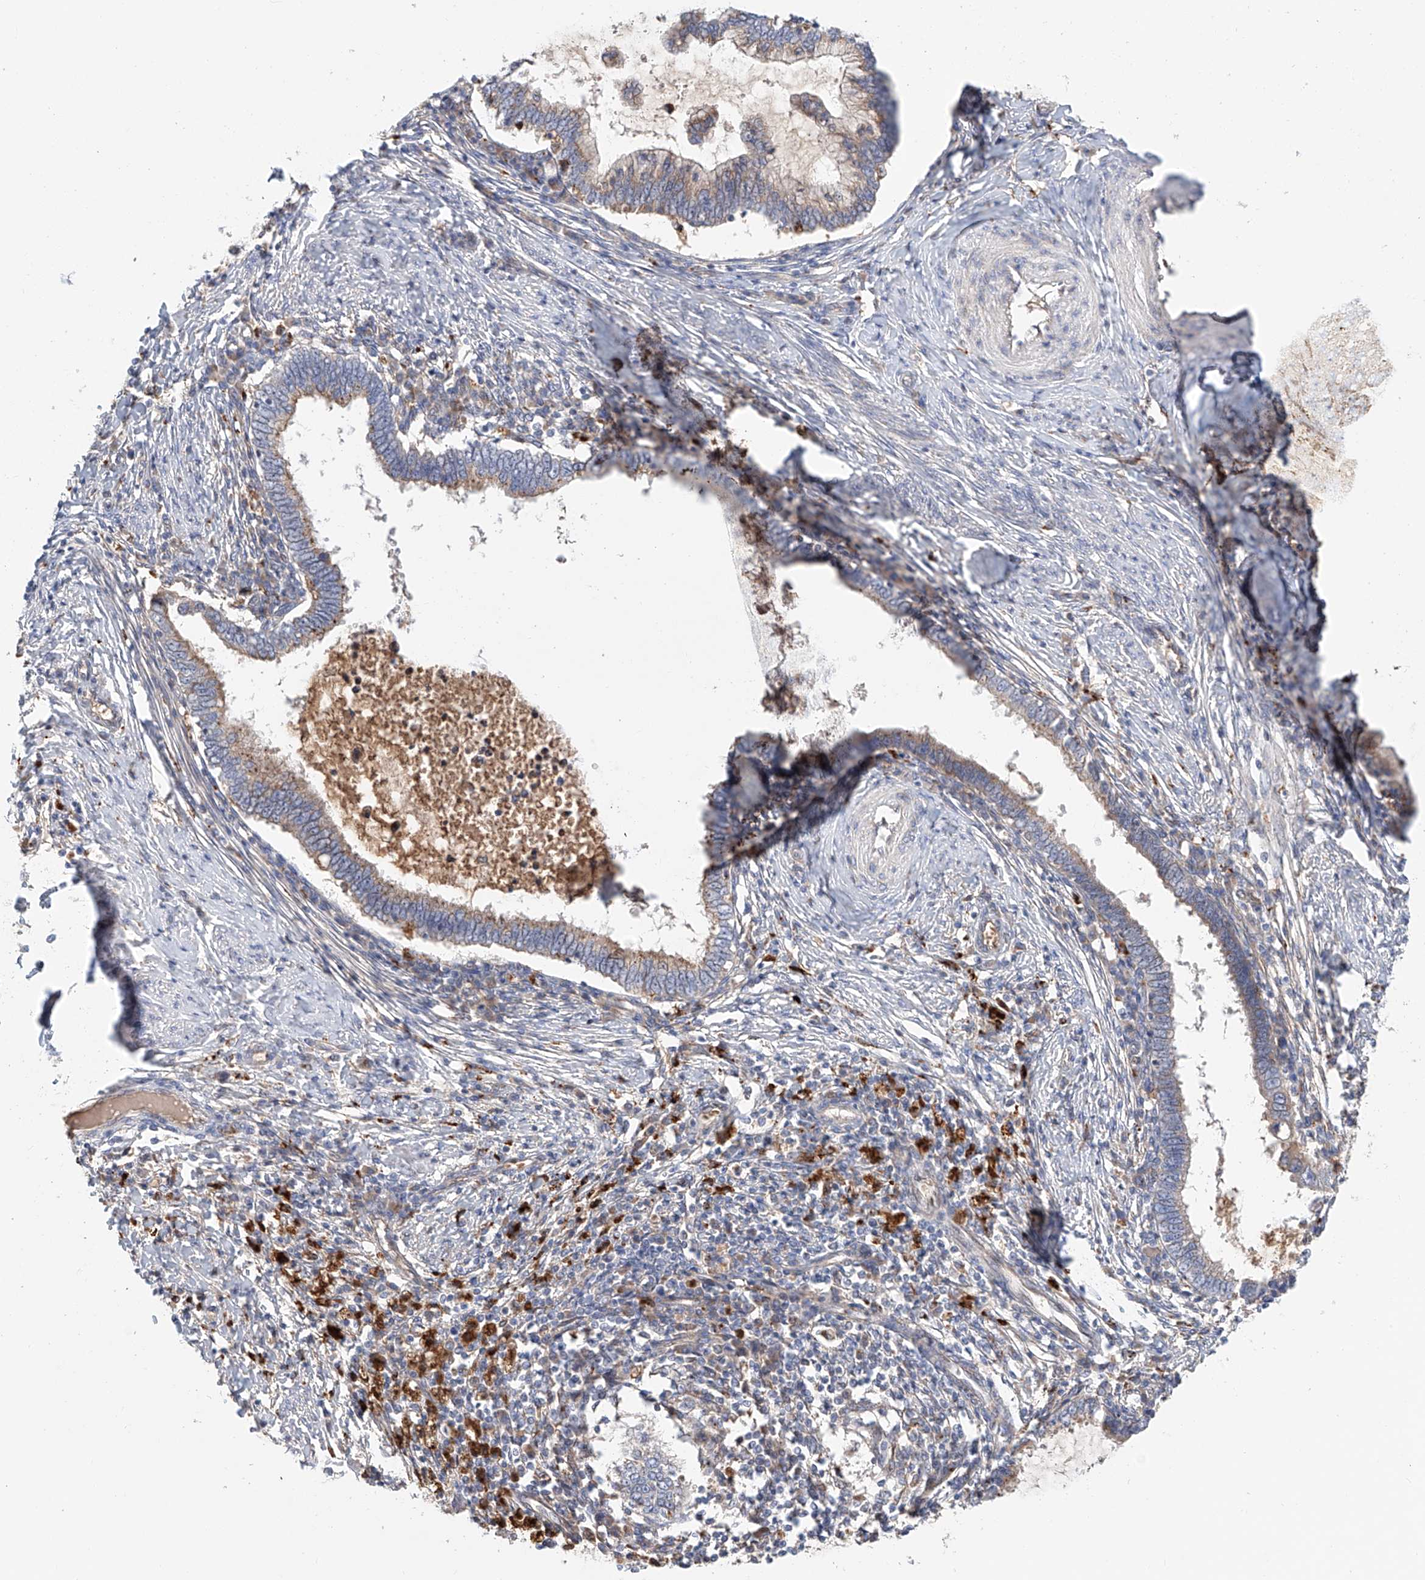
{"staining": {"intensity": "weak", "quantity": "25%-75%", "location": "cytoplasmic/membranous"}, "tissue": "cervical cancer", "cell_type": "Tumor cells", "image_type": "cancer", "snomed": [{"axis": "morphology", "description": "Adenocarcinoma, NOS"}, {"axis": "topography", "description": "Cervix"}], "caption": "Human adenocarcinoma (cervical) stained with a brown dye reveals weak cytoplasmic/membranous positive staining in about 25%-75% of tumor cells.", "gene": "HGSNAT", "patient": {"sex": "female", "age": 36}}